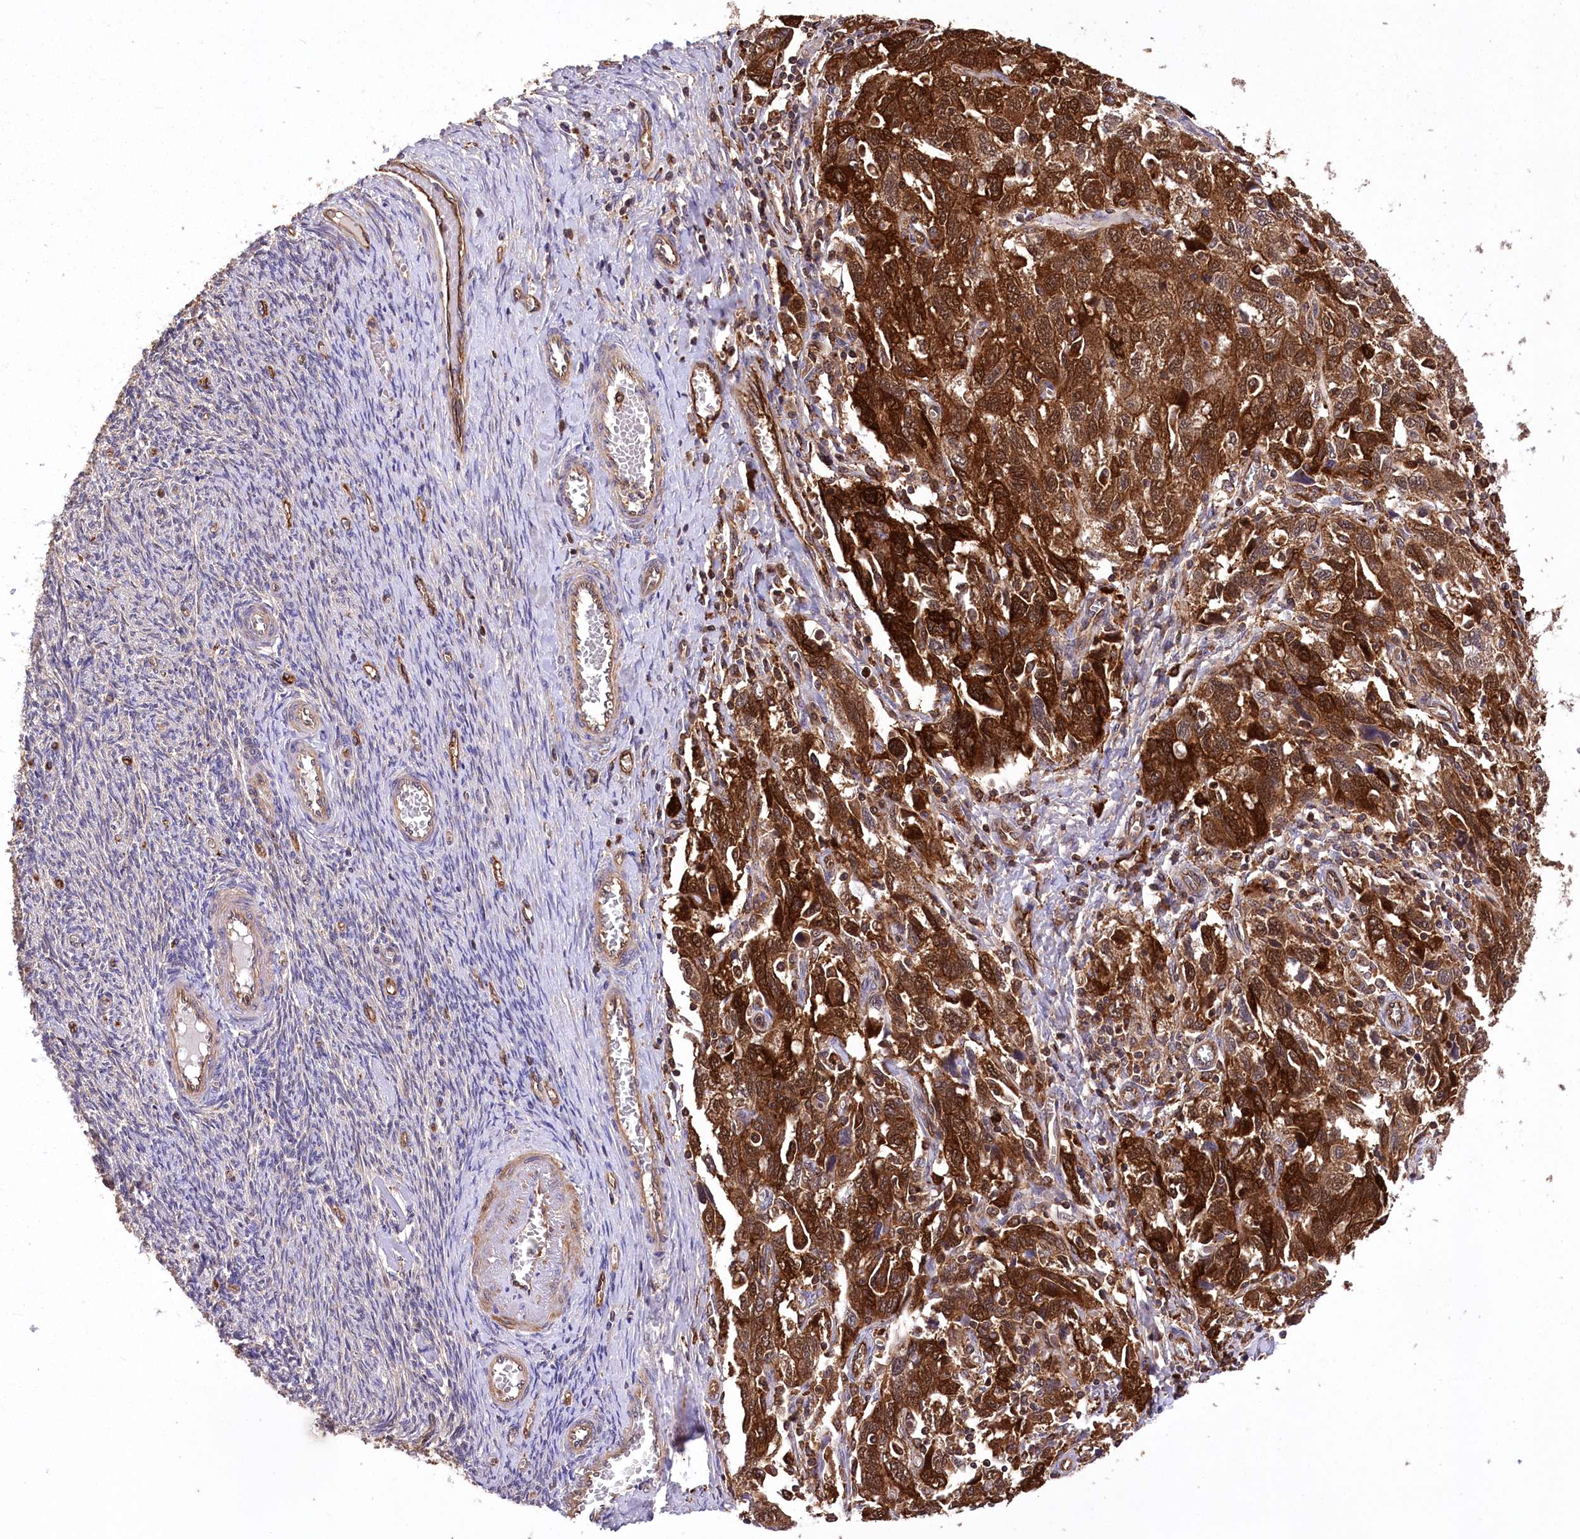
{"staining": {"intensity": "strong", "quantity": ">75%", "location": "cytoplasmic/membranous,nuclear"}, "tissue": "ovarian cancer", "cell_type": "Tumor cells", "image_type": "cancer", "snomed": [{"axis": "morphology", "description": "Carcinoma, NOS"}, {"axis": "morphology", "description": "Cystadenocarcinoma, serous, NOS"}, {"axis": "topography", "description": "Ovary"}], "caption": "Brown immunohistochemical staining in carcinoma (ovarian) reveals strong cytoplasmic/membranous and nuclear staining in about >75% of tumor cells.", "gene": "DPP3", "patient": {"sex": "female", "age": 69}}